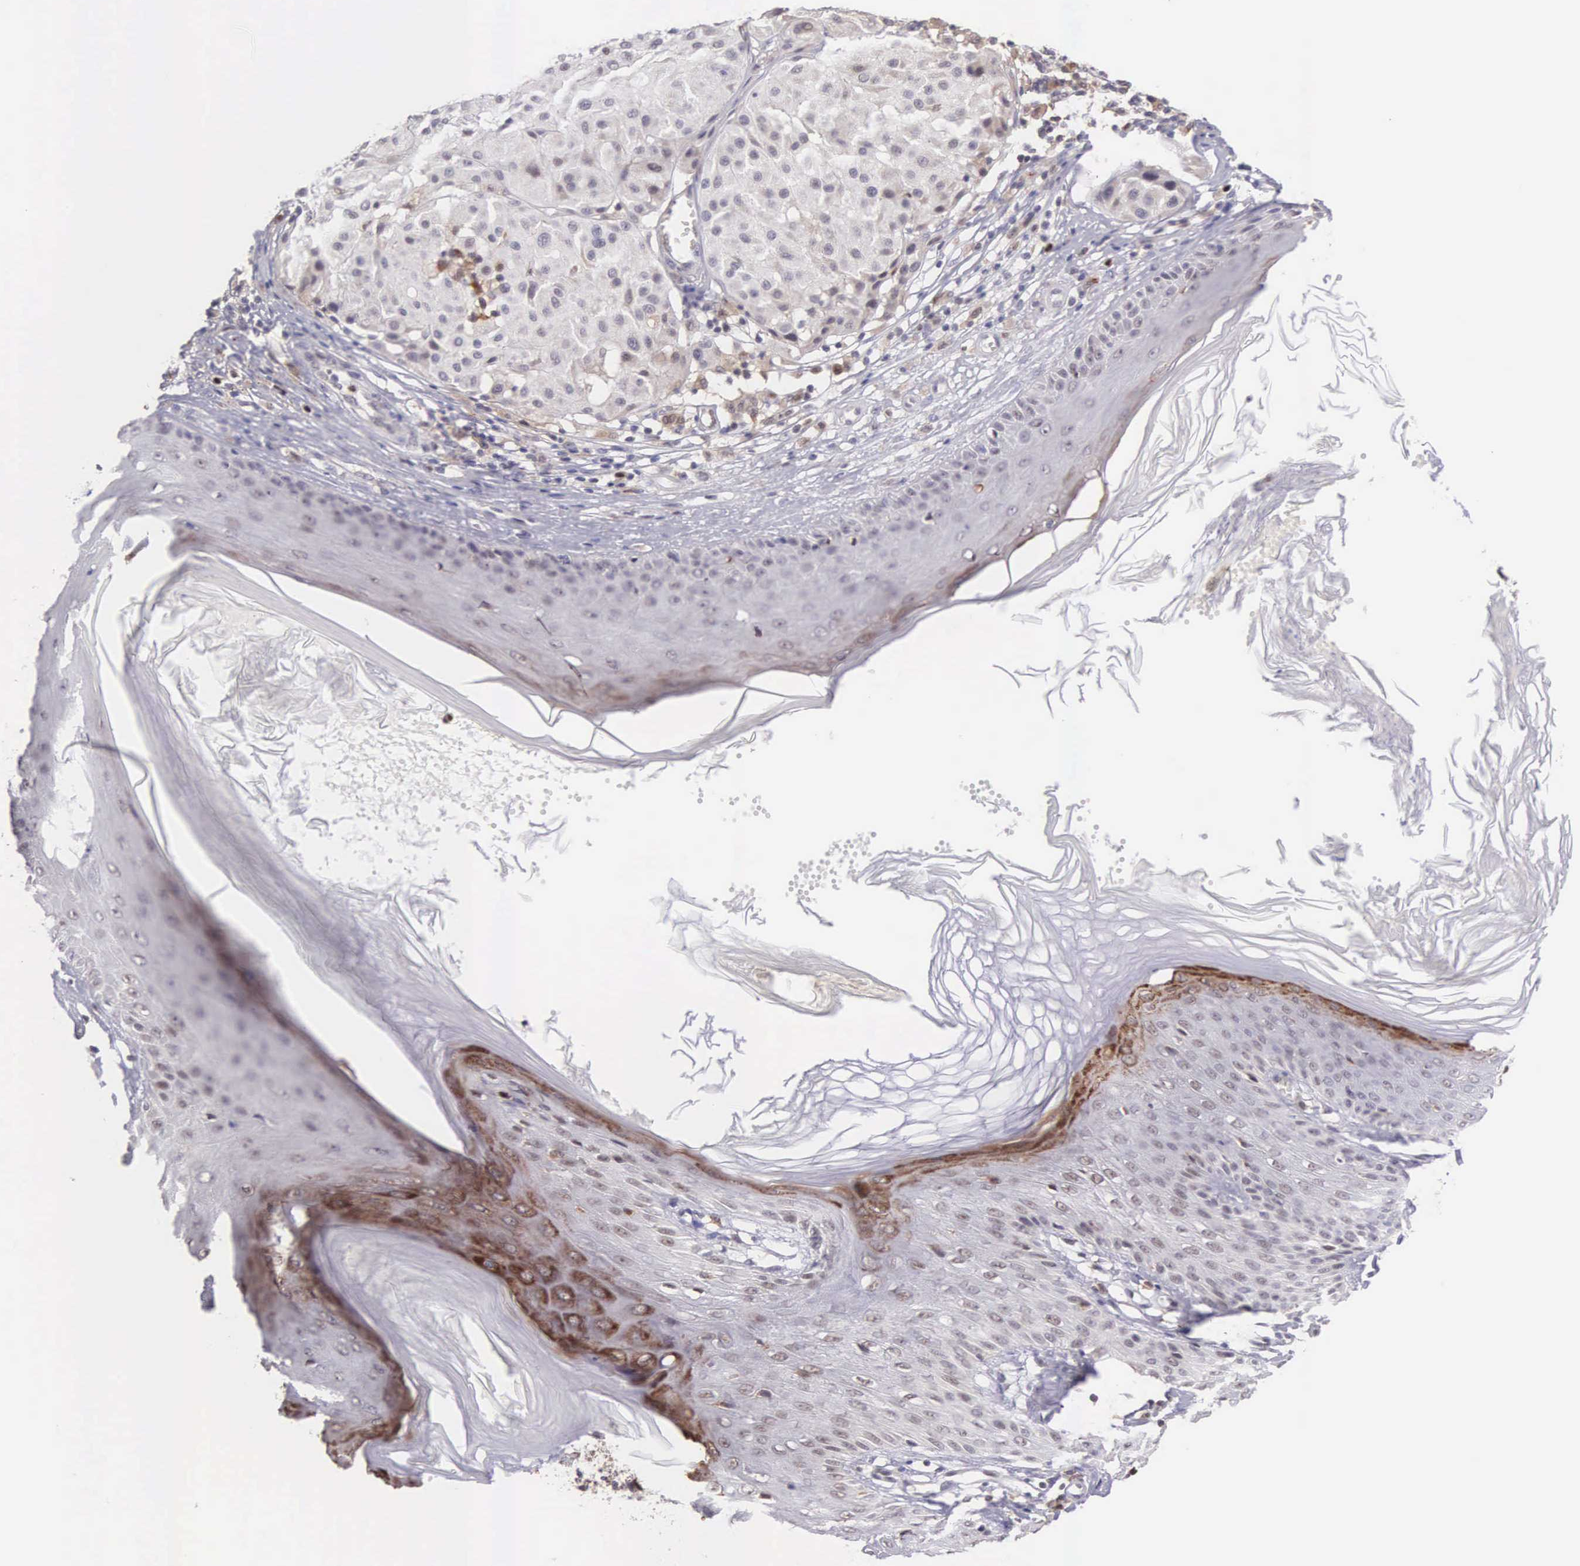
{"staining": {"intensity": "negative", "quantity": "none", "location": "none"}, "tissue": "melanoma", "cell_type": "Tumor cells", "image_type": "cancer", "snomed": [{"axis": "morphology", "description": "Malignant melanoma, NOS"}, {"axis": "topography", "description": "Skin"}], "caption": "Tumor cells show no significant expression in melanoma.", "gene": "GRK3", "patient": {"sex": "male", "age": 36}}